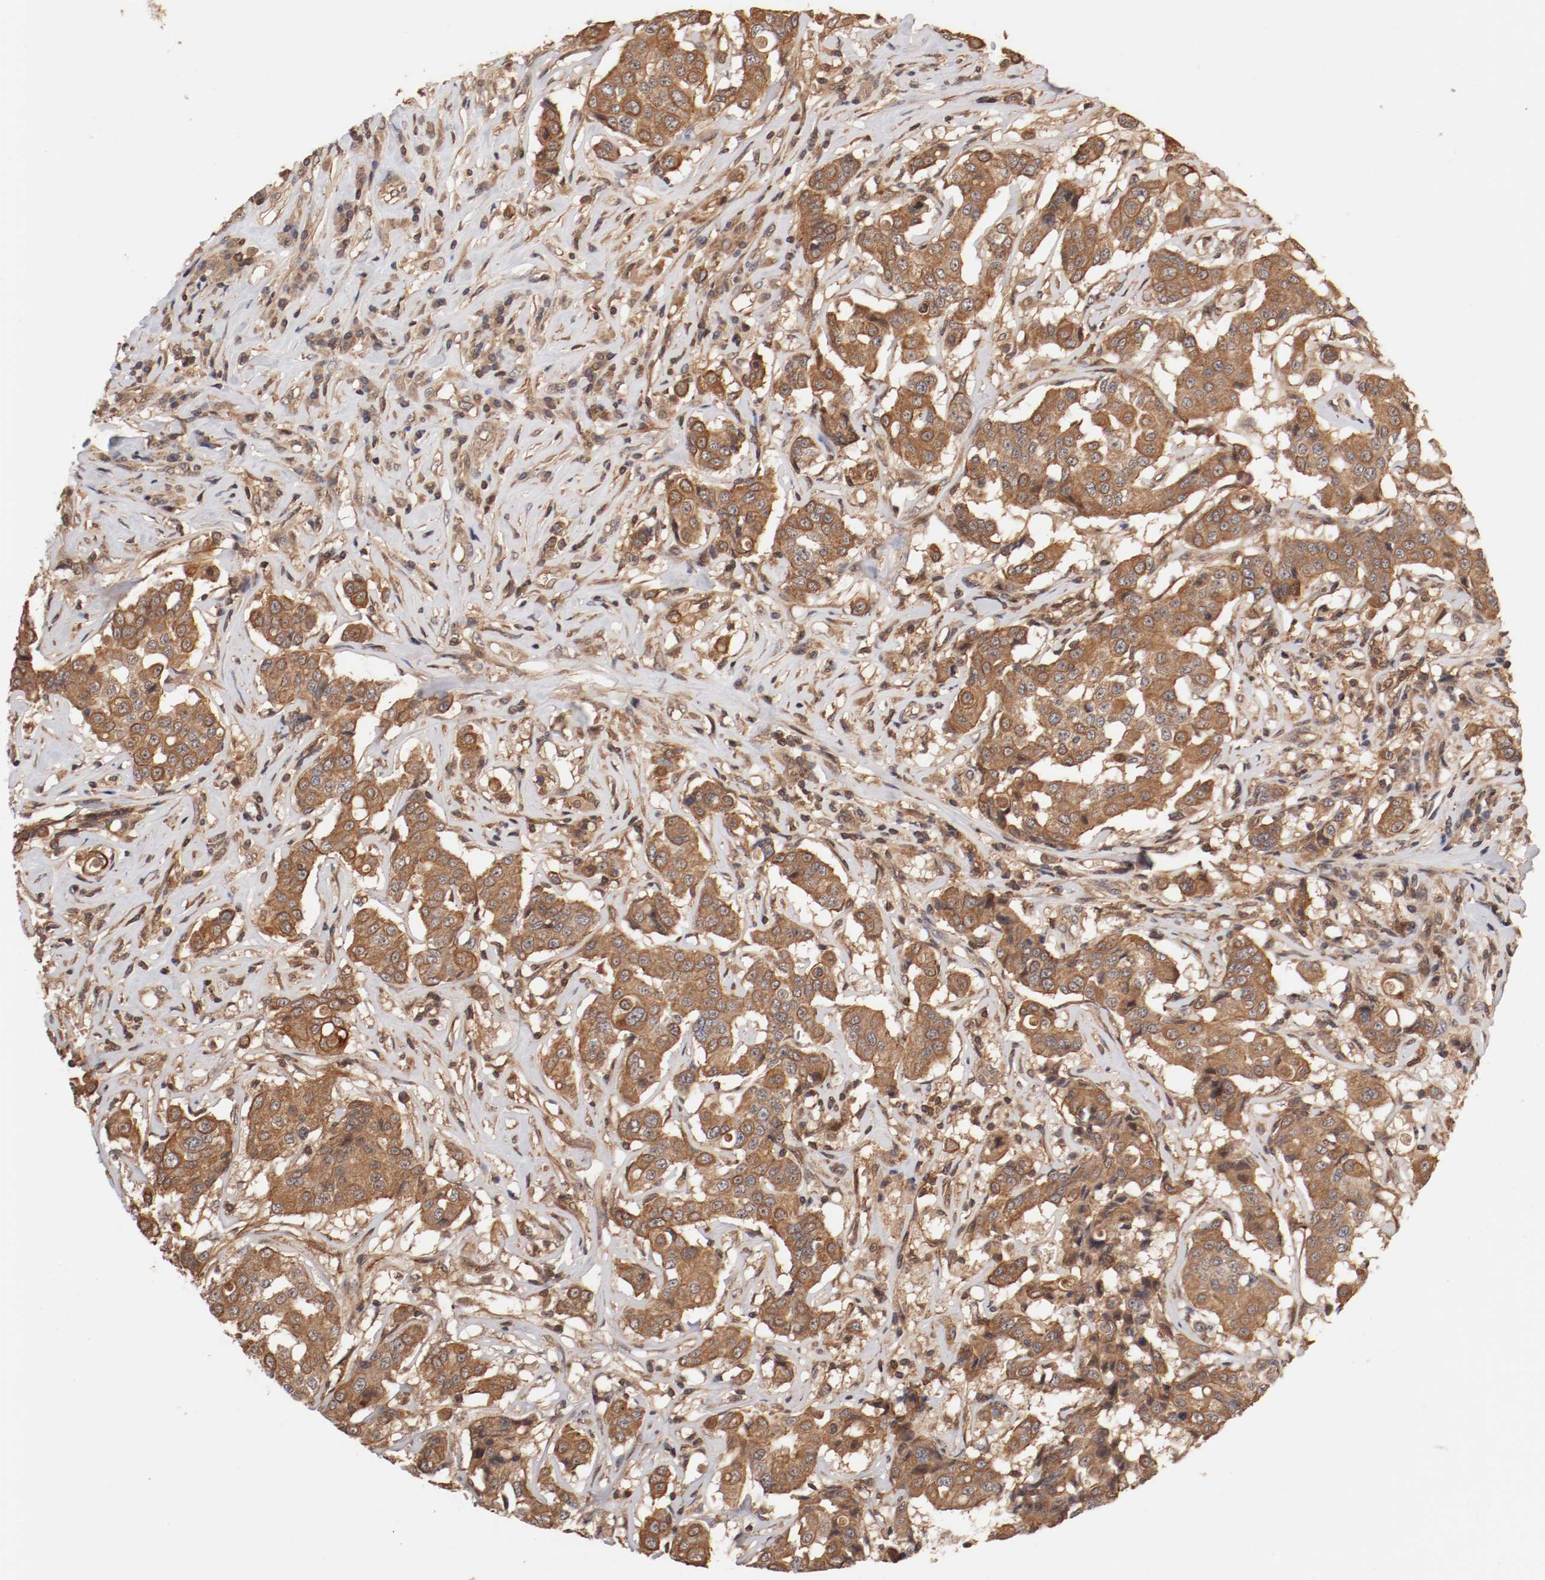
{"staining": {"intensity": "moderate", "quantity": ">75%", "location": "cytoplasmic/membranous"}, "tissue": "breast cancer", "cell_type": "Tumor cells", "image_type": "cancer", "snomed": [{"axis": "morphology", "description": "Duct carcinoma"}, {"axis": "topography", "description": "Breast"}], "caption": "Moderate cytoplasmic/membranous expression is seen in approximately >75% of tumor cells in breast cancer (infiltrating ductal carcinoma).", "gene": "GUF1", "patient": {"sex": "female", "age": 27}}